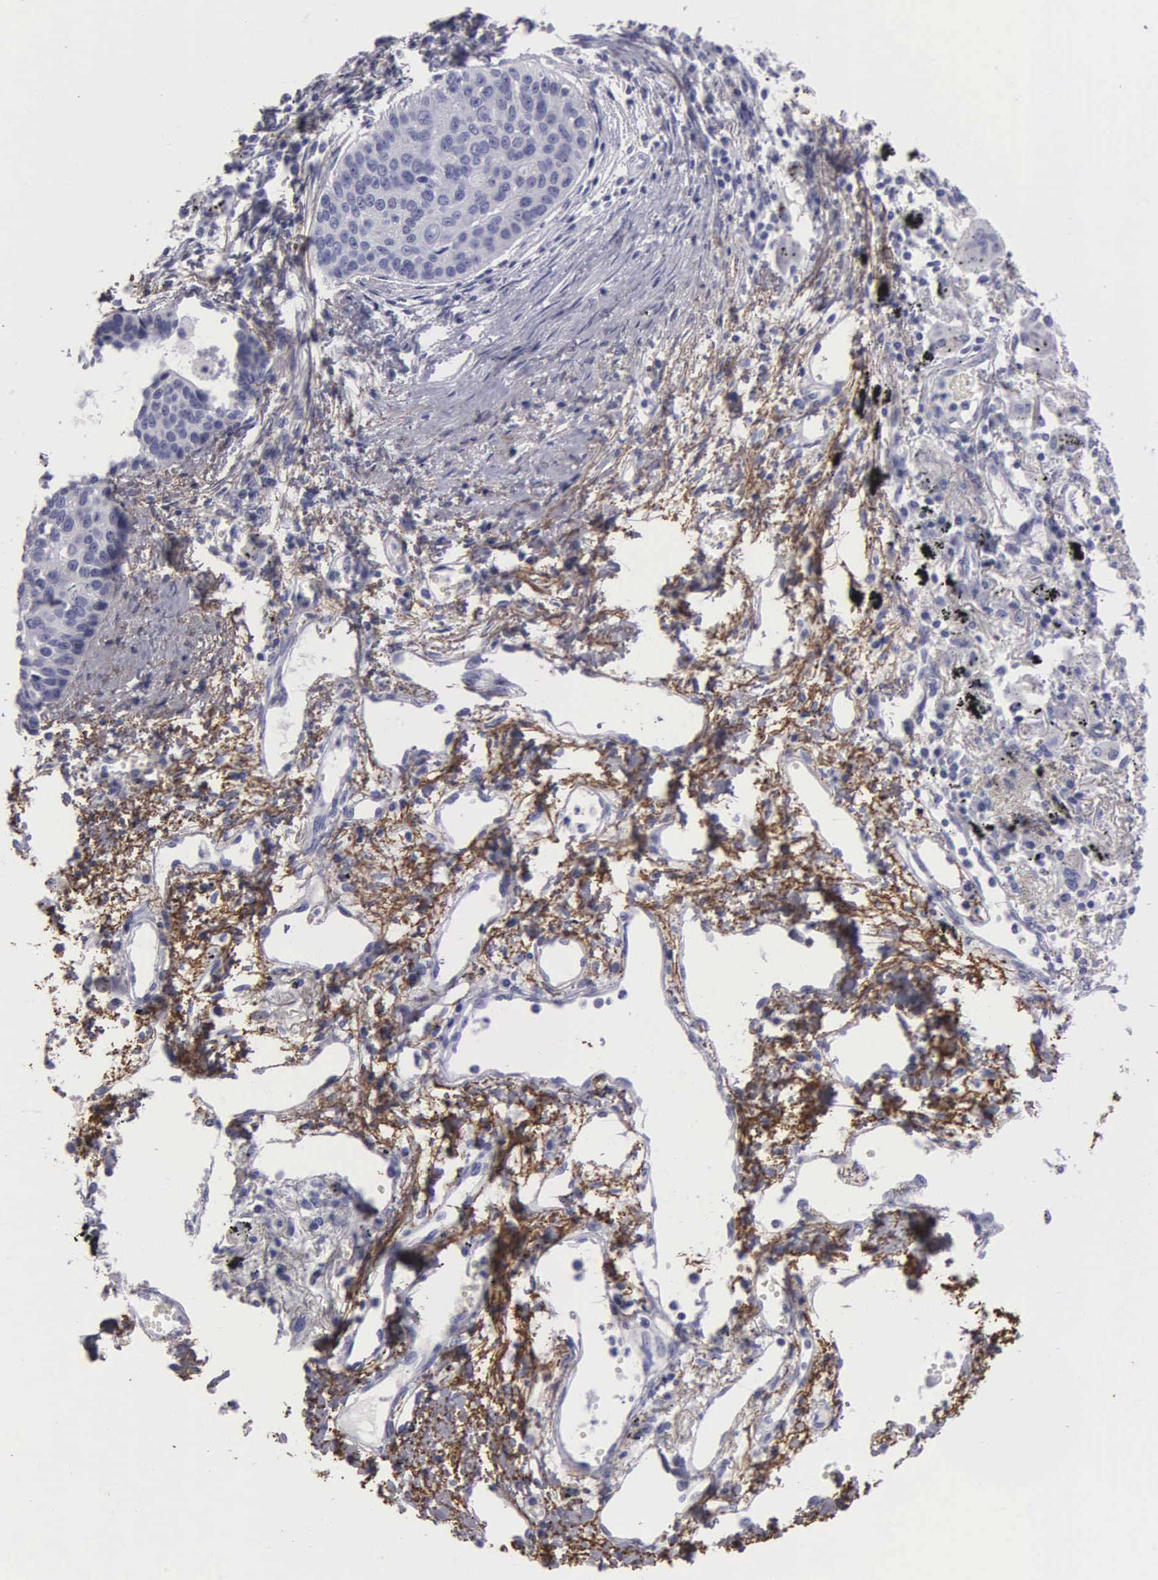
{"staining": {"intensity": "negative", "quantity": "none", "location": "none"}, "tissue": "lung cancer", "cell_type": "Tumor cells", "image_type": "cancer", "snomed": [{"axis": "morphology", "description": "Squamous cell carcinoma, NOS"}, {"axis": "topography", "description": "Lung"}], "caption": "High power microscopy micrograph of an immunohistochemistry (IHC) histopathology image of lung squamous cell carcinoma, revealing no significant positivity in tumor cells.", "gene": "FBLN5", "patient": {"sex": "male", "age": 71}}